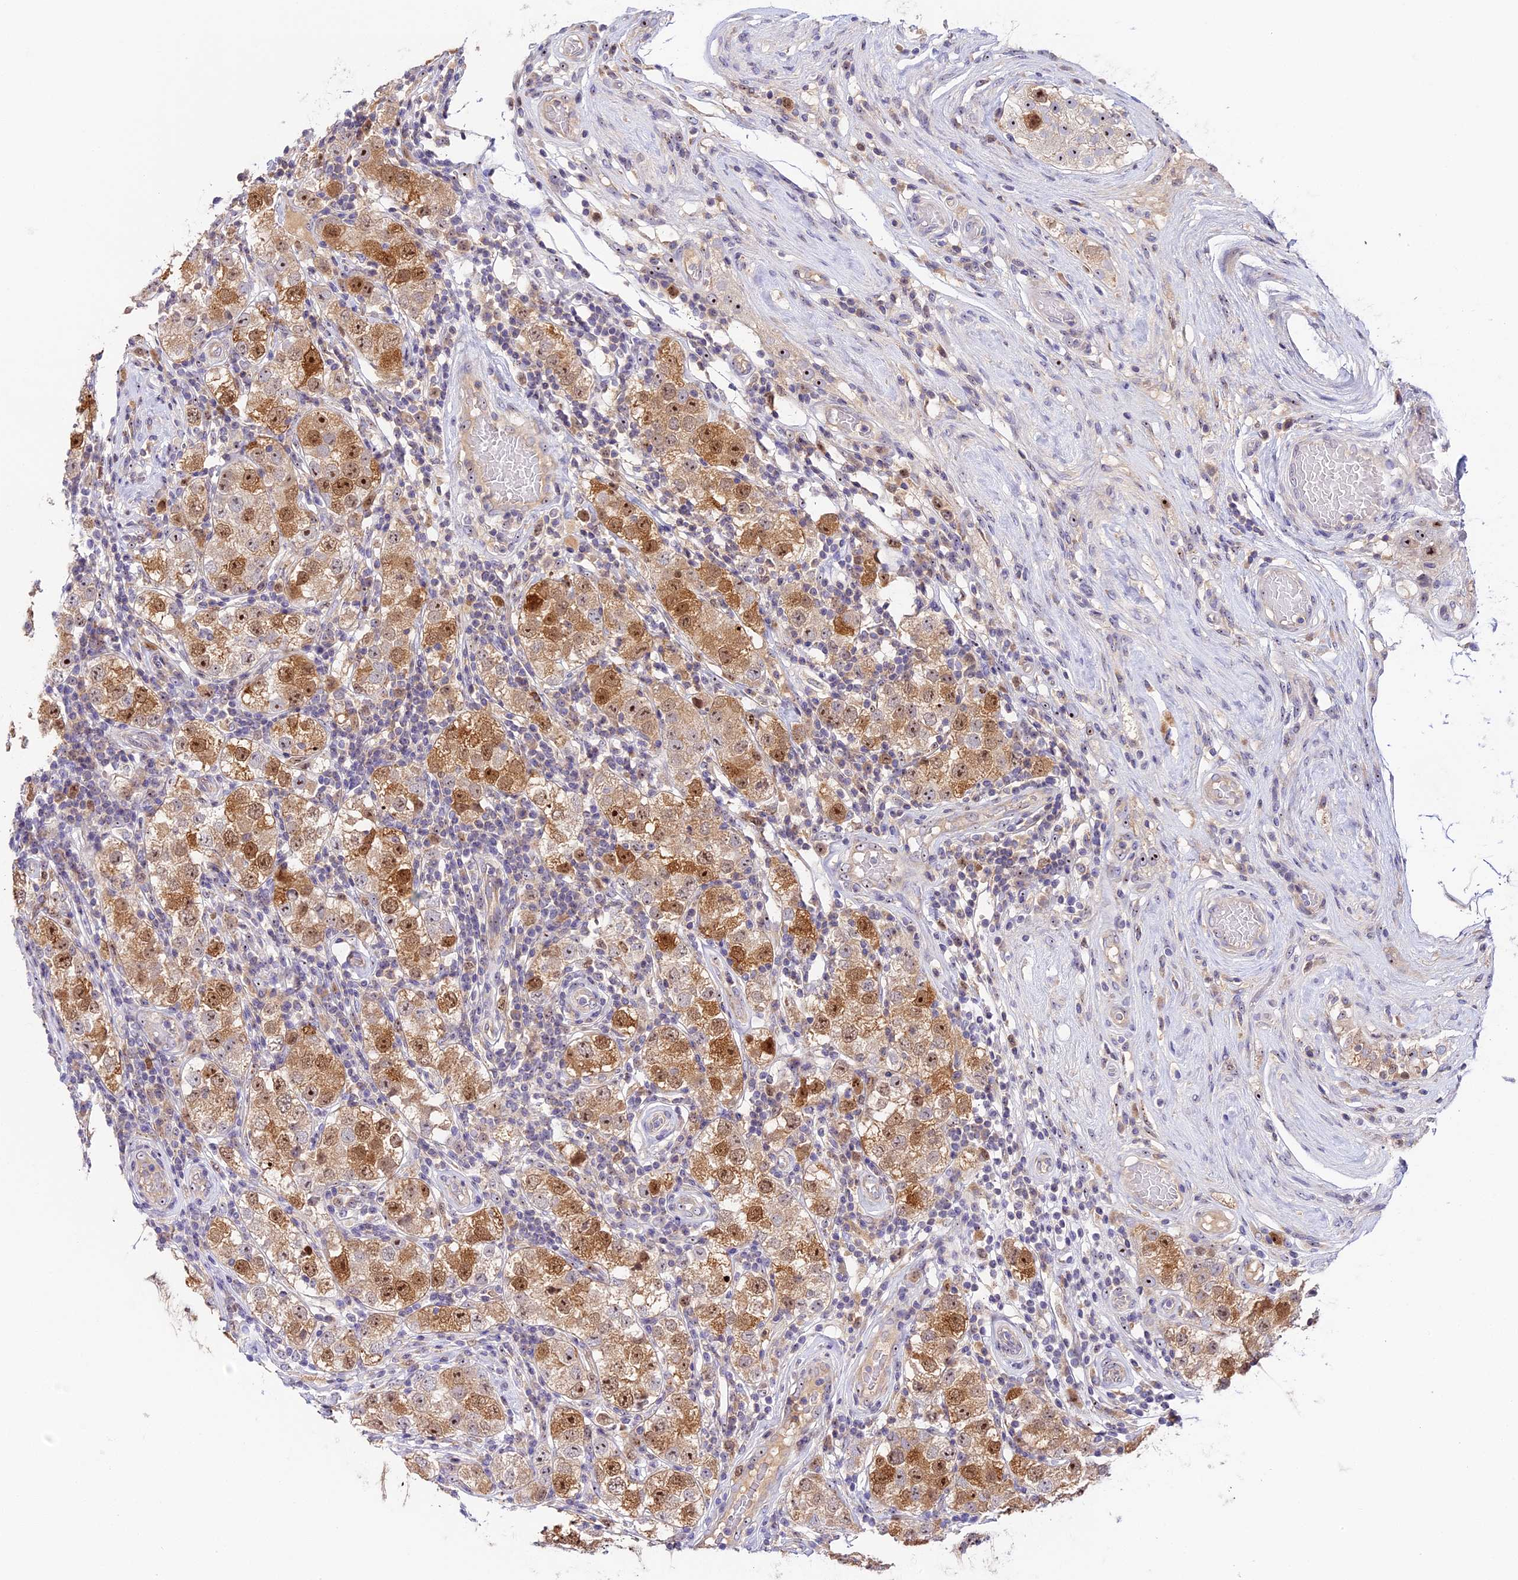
{"staining": {"intensity": "moderate", "quantity": ">75%", "location": "cytoplasmic/membranous,nuclear"}, "tissue": "testis cancer", "cell_type": "Tumor cells", "image_type": "cancer", "snomed": [{"axis": "morphology", "description": "Seminoma, NOS"}, {"axis": "topography", "description": "Testis"}], "caption": "A brown stain labels moderate cytoplasmic/membranous and nuclear expression of a protein in testis cancer tumor cells.", "gene": "RAD51", "patient": {"sex": "male", "age": 34}}